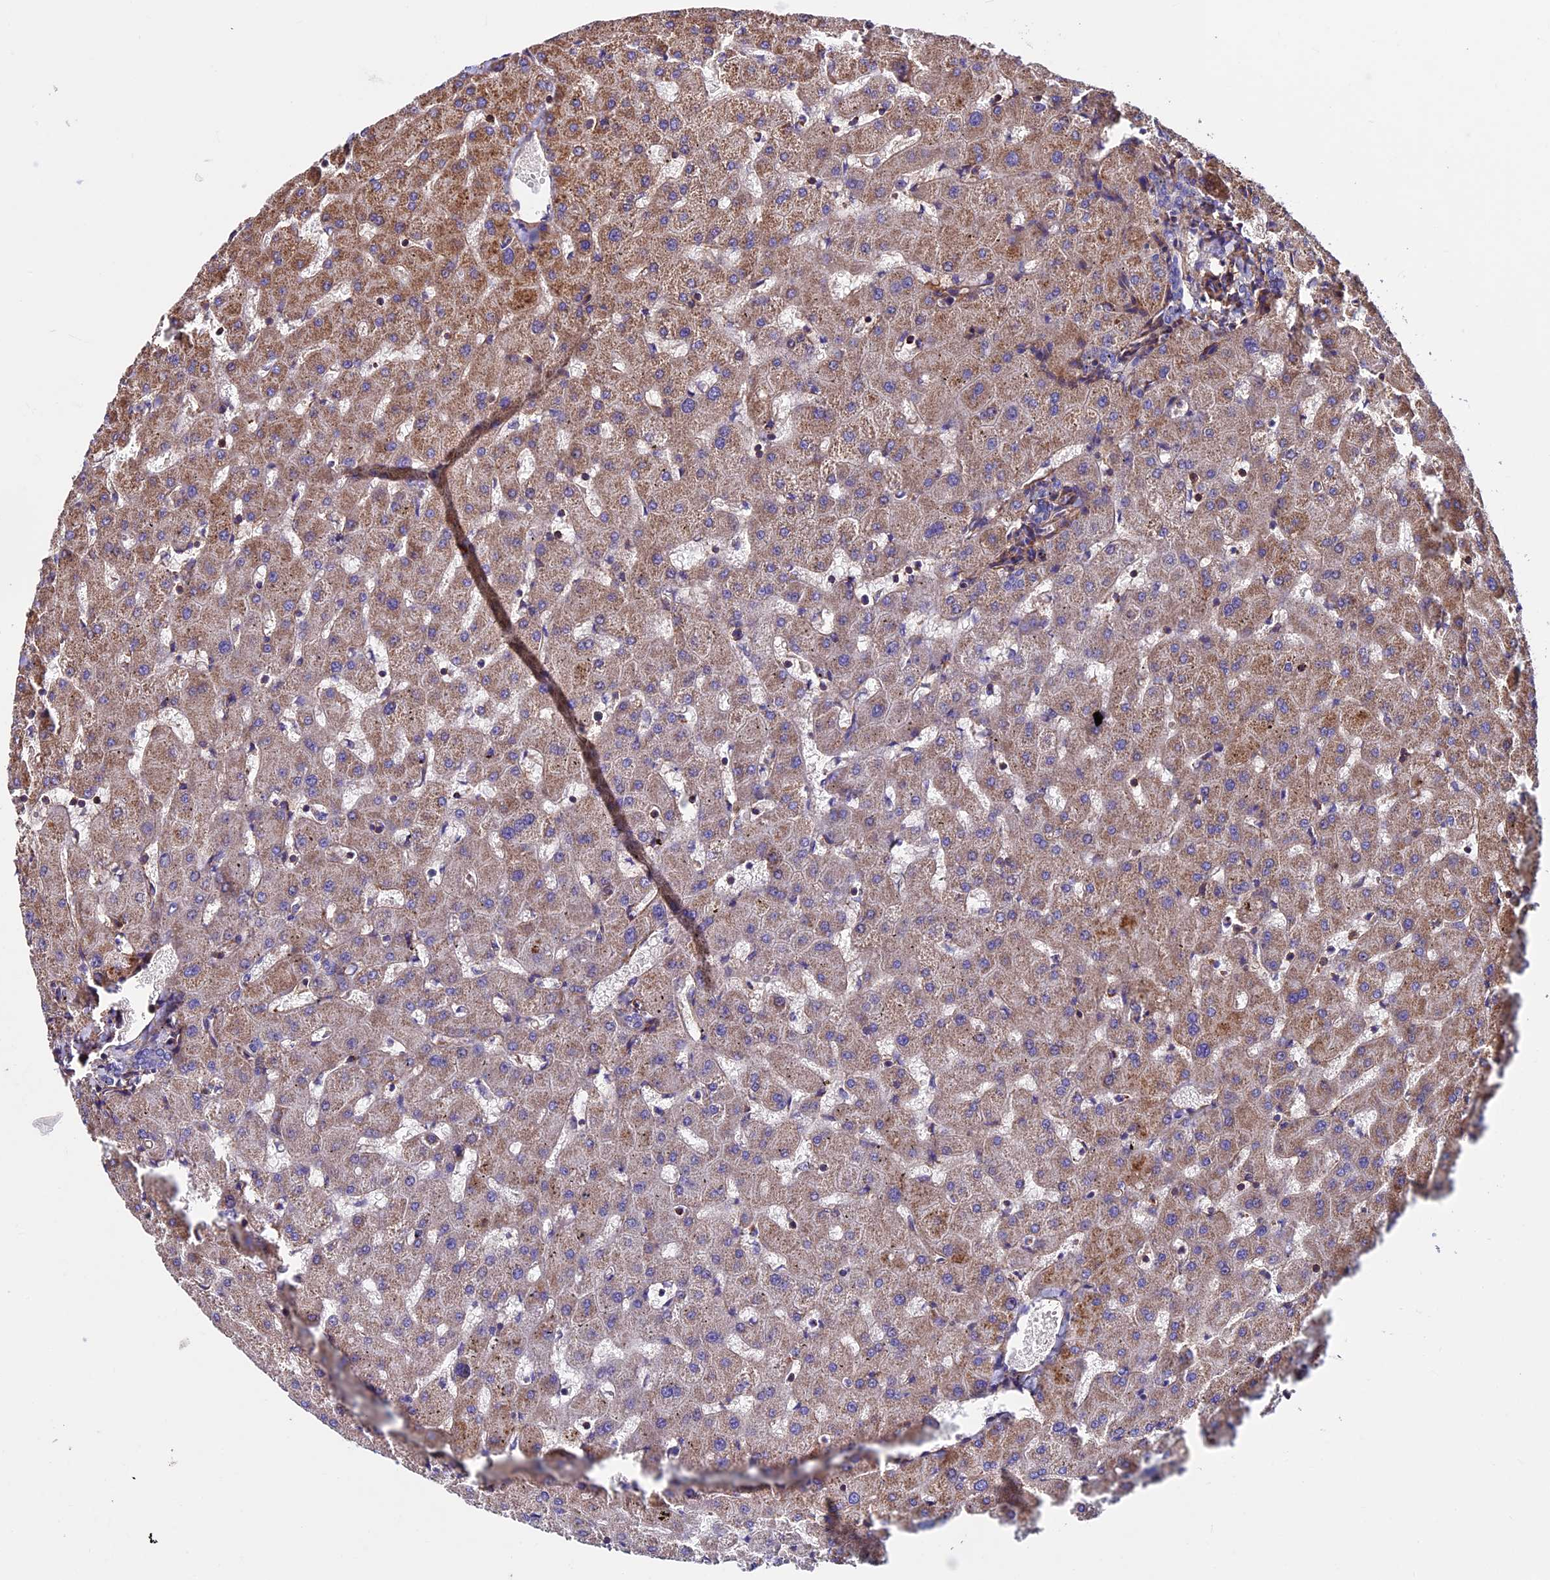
{"staining": {"intensity": "negative", "quantity": "none", "location": "none"}, "tissue": "liver", "cell_type": "Cholangiocytes", "image_type": "normal", "snomed": [{"axis": "morphology", "description": "Normal tissue, NOS"}, {"axis": "topography", "description": "Liver"}], "caption": "Liver was stained to show a protein in brown. There is no significant positivity in cholangiocytes. Brightfield microscopy of IHC stained with DAB (3,3'-diaminobenzidine) (brown) and hematoxylin (blue), captured at high magnification.", "gene": "EVA1B", "patient": {"sex": "female", "age": 63}}